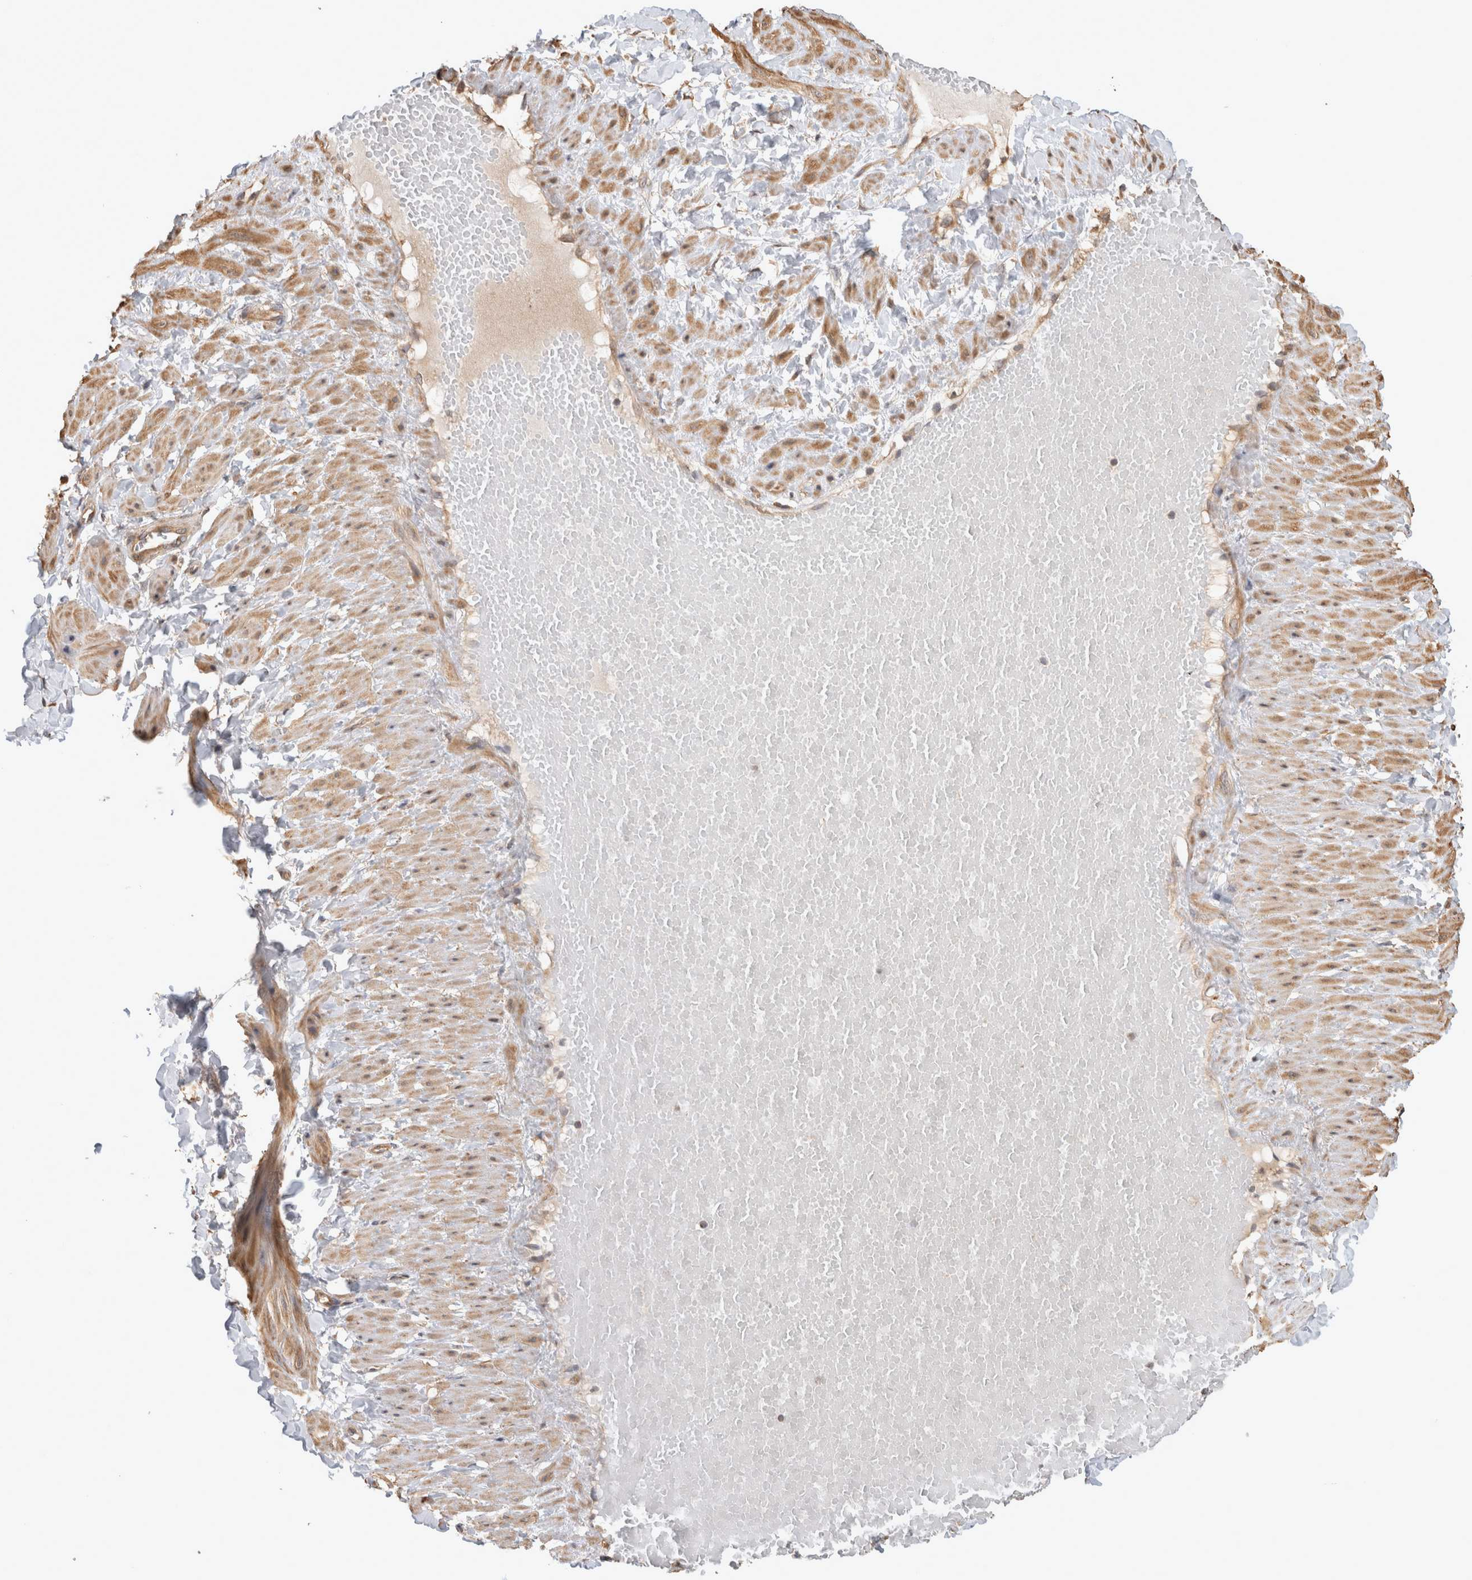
{"staining": {"intensity": "moderate", "quantity": "<25%", "location": "cytoplasmic/membranous"}, "tissue": "soft tissue", "cell_type": "Fibroblasts", "image_type": "normal", "snomed": [{"axis": "morphology", "description": "Normal tissue, NOS"}, {"axis": "topography", "description": "Adipose tissue"}, {"axis": "topography", "description": "Vascular tissue"}, {"axis": "topography", "description": "Peripheral nerve tissue"}], "caption": "Immunohistochemistry (IHC) micrograph of unremarkable soft tissue: soft tissue stained using immunohistochemistry (IHC) demonstrates low levels of moderate protein expression localized specifically in the cytoplasmic/membranous of fibroblasts, appearing as a cytoplasmic/membranous brown color.", "gene": "CLIP1", "patient": {"sex": "male", "age": 25}}